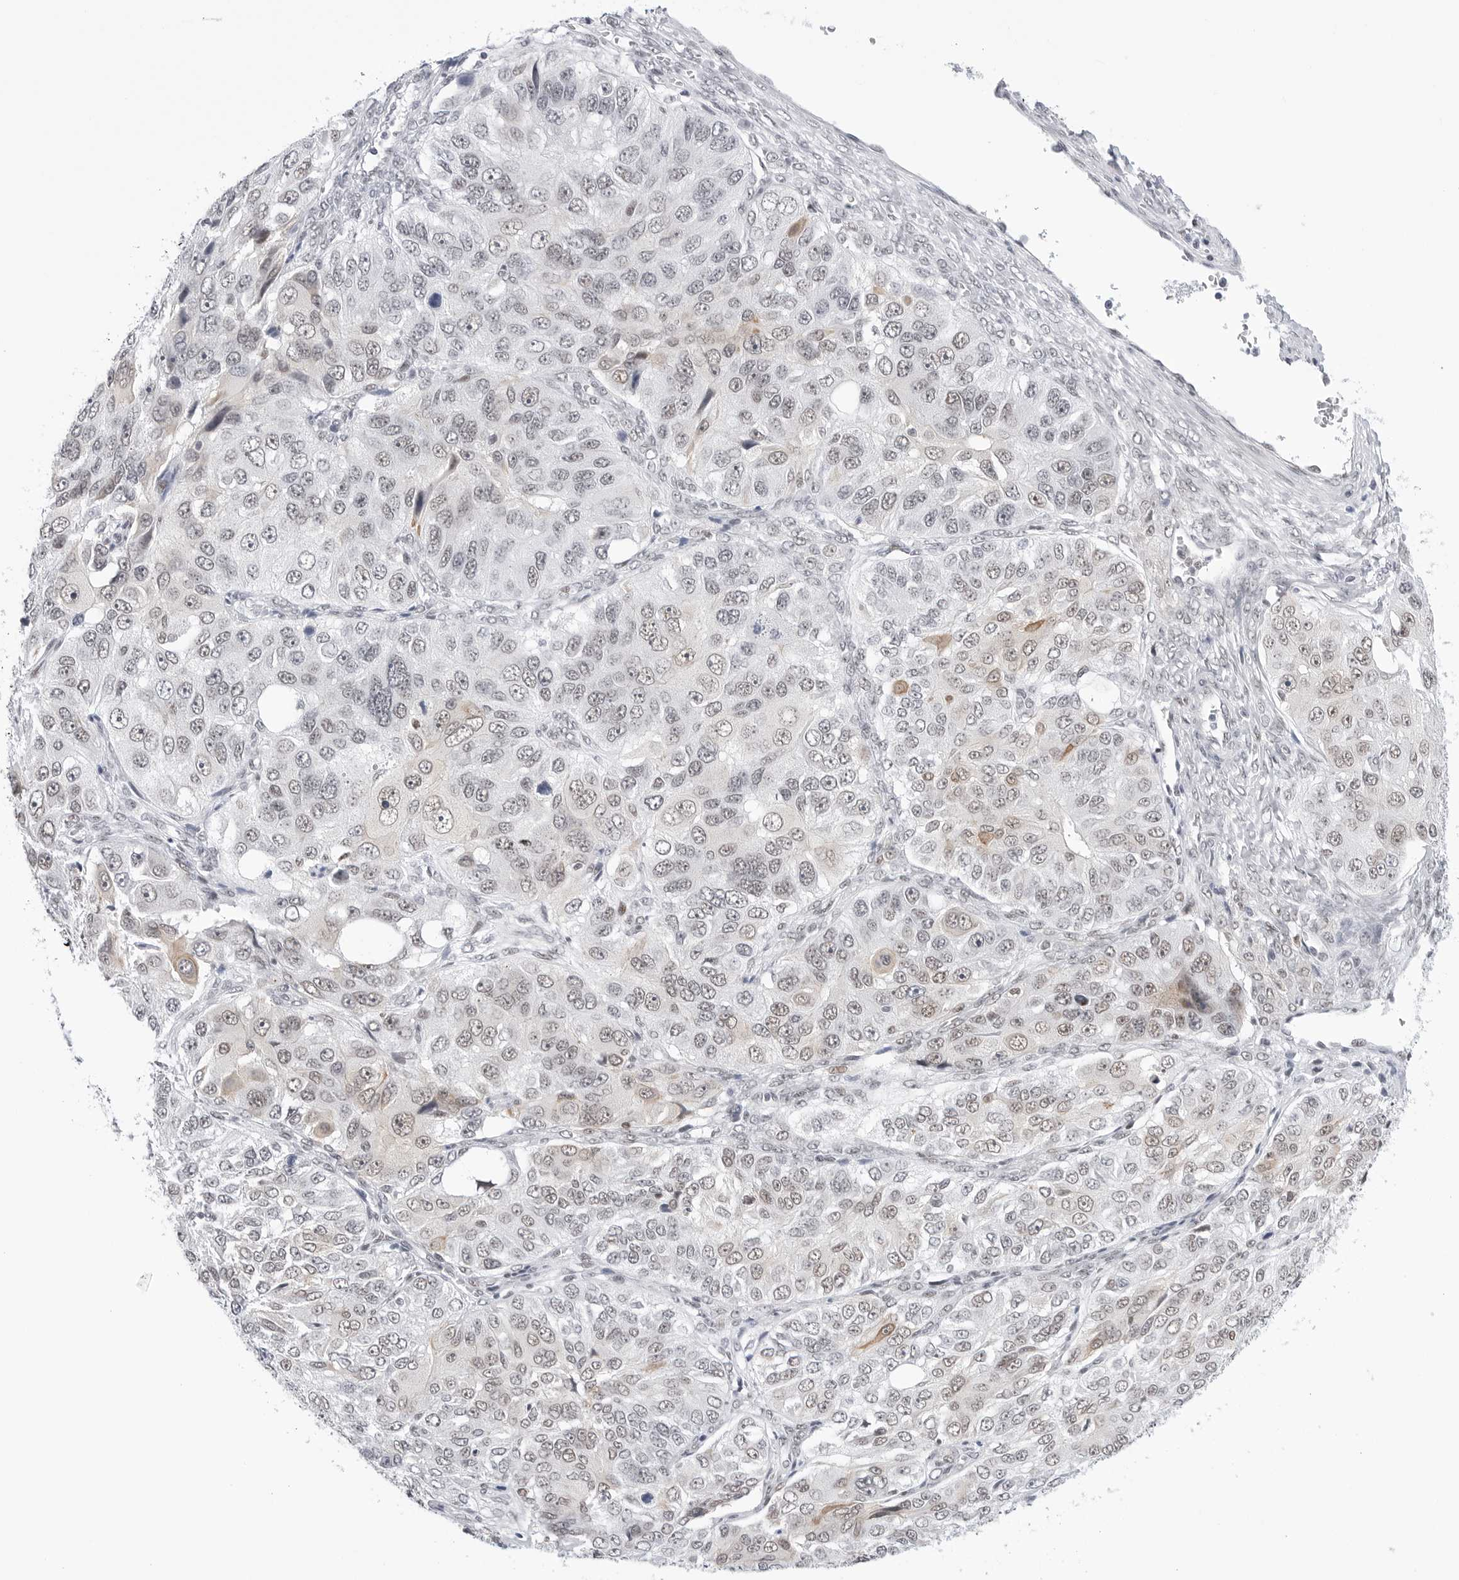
{"staining": {"intensity": "weak", "quantity": "25%-75%", "location": "nuclear"}, "tissue": "ovarian cancer", "cell_type": "Tumor cells", "image_type": "cancer", "snomed": [{"axis": "morphology", "description": "Carcinoma, endometroid"}, {"axis": "topography", "description": "Ovary"}], "caption": "Endometroid carcinoma (ovarian) stained with a brown dye reveals weak nuclear positive positivity in about 25%-75% of tumor cells.", "gene": "C1orf162", "patient": {"sex": "female", "age": 51}}